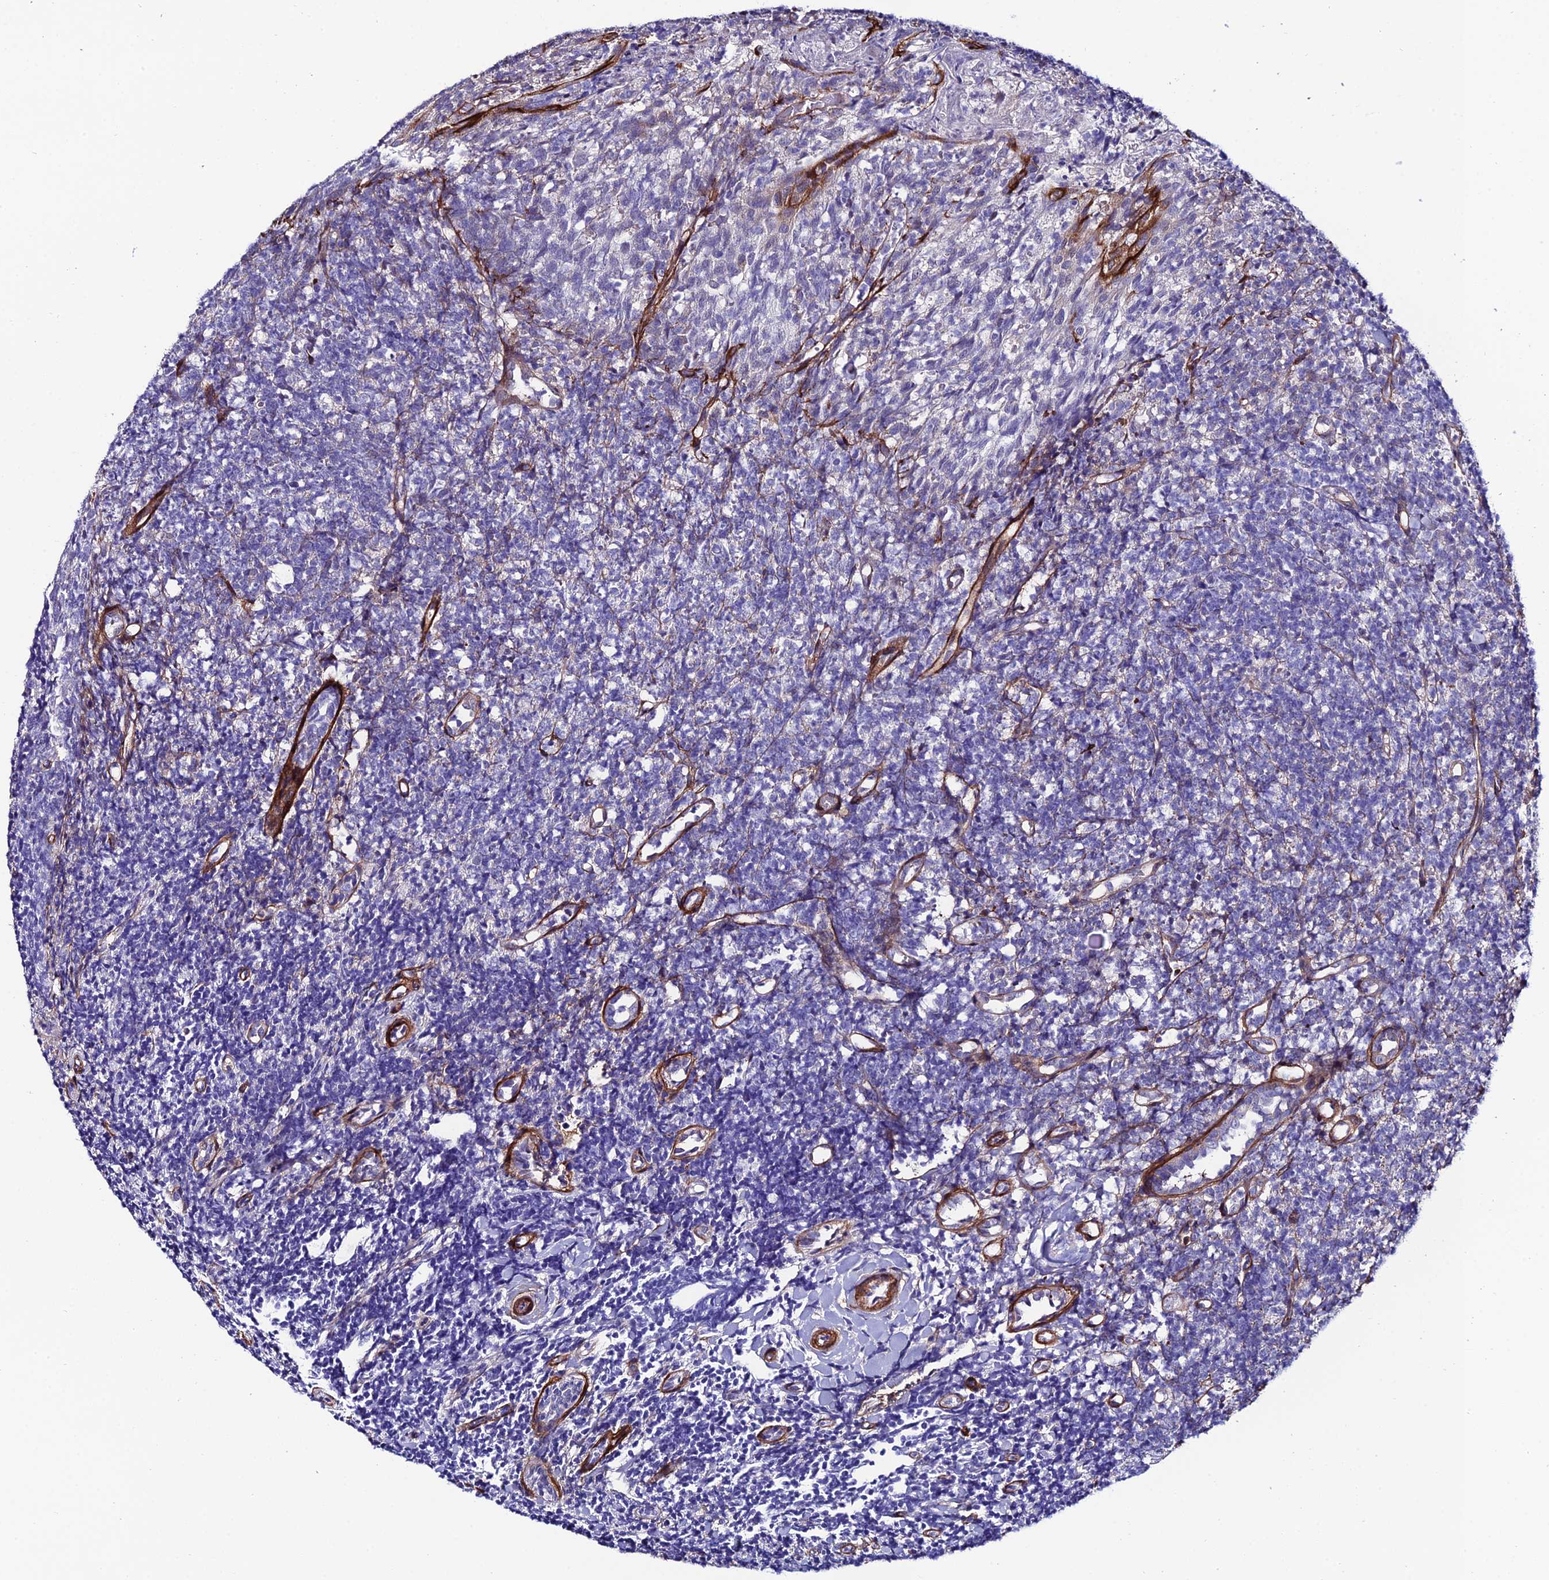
{"staining": {"intensity": "weak", "quantity": "<25%", "location": "nuclear"}, "tissue": "tonsil", "cell_type": "Germinal center cells", "image_type": "normal", "snomed": [{"axis": "morphology", "description": "Normal tissue, NOS"}, {"axis": "topography", "description": "Tonsil"}], "caption": "Immunohistochemical staining of benign tonsil demonstrates no significant positivity in germinal center cells.", "gene": "SYT15B", "patient": {"sex": "female", "age": 10}}